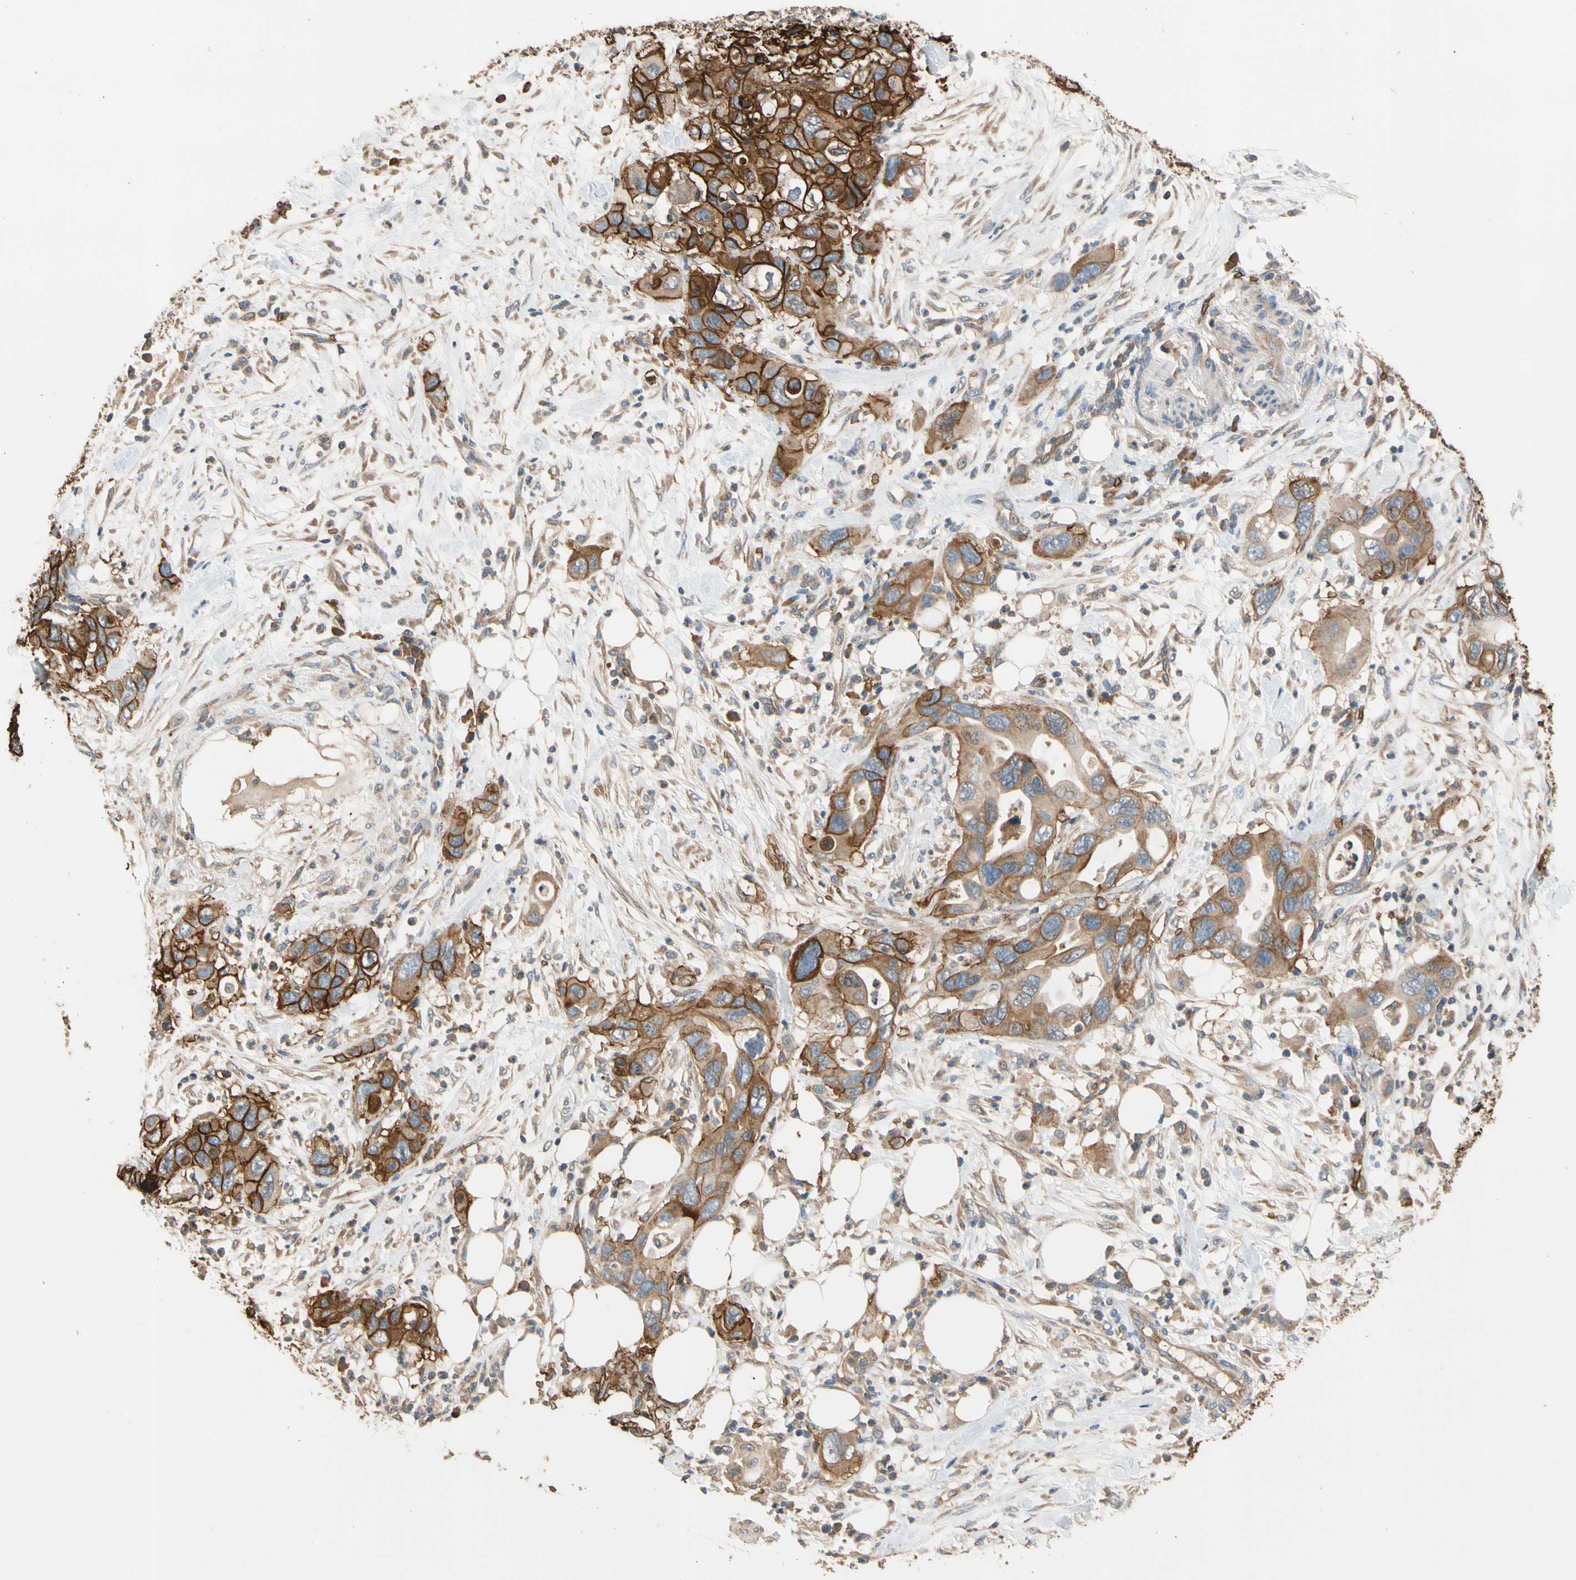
{"staining": {"intensity": "strong", "quantity": ">75%", "location": "cytoplasmic/membranous"}, "tissue": "pancreatic cancer", "cell_type": "Tumor cells", "image_type": "cancer", "snomed": [{"axis": "morphology", "description": "Adenocarcinoma, NOS"}, {"axis": "topography", "description": "Pancreas"}], "caption": "This micrograph reveals IHC staining of human adenocarcinoma (pancreatic), with high strong cytoplasmic/membranous staining in approximately >75% of tumor cells.", "gene": "RIOK2", "patient": {"sex": "female", "age": 71}}